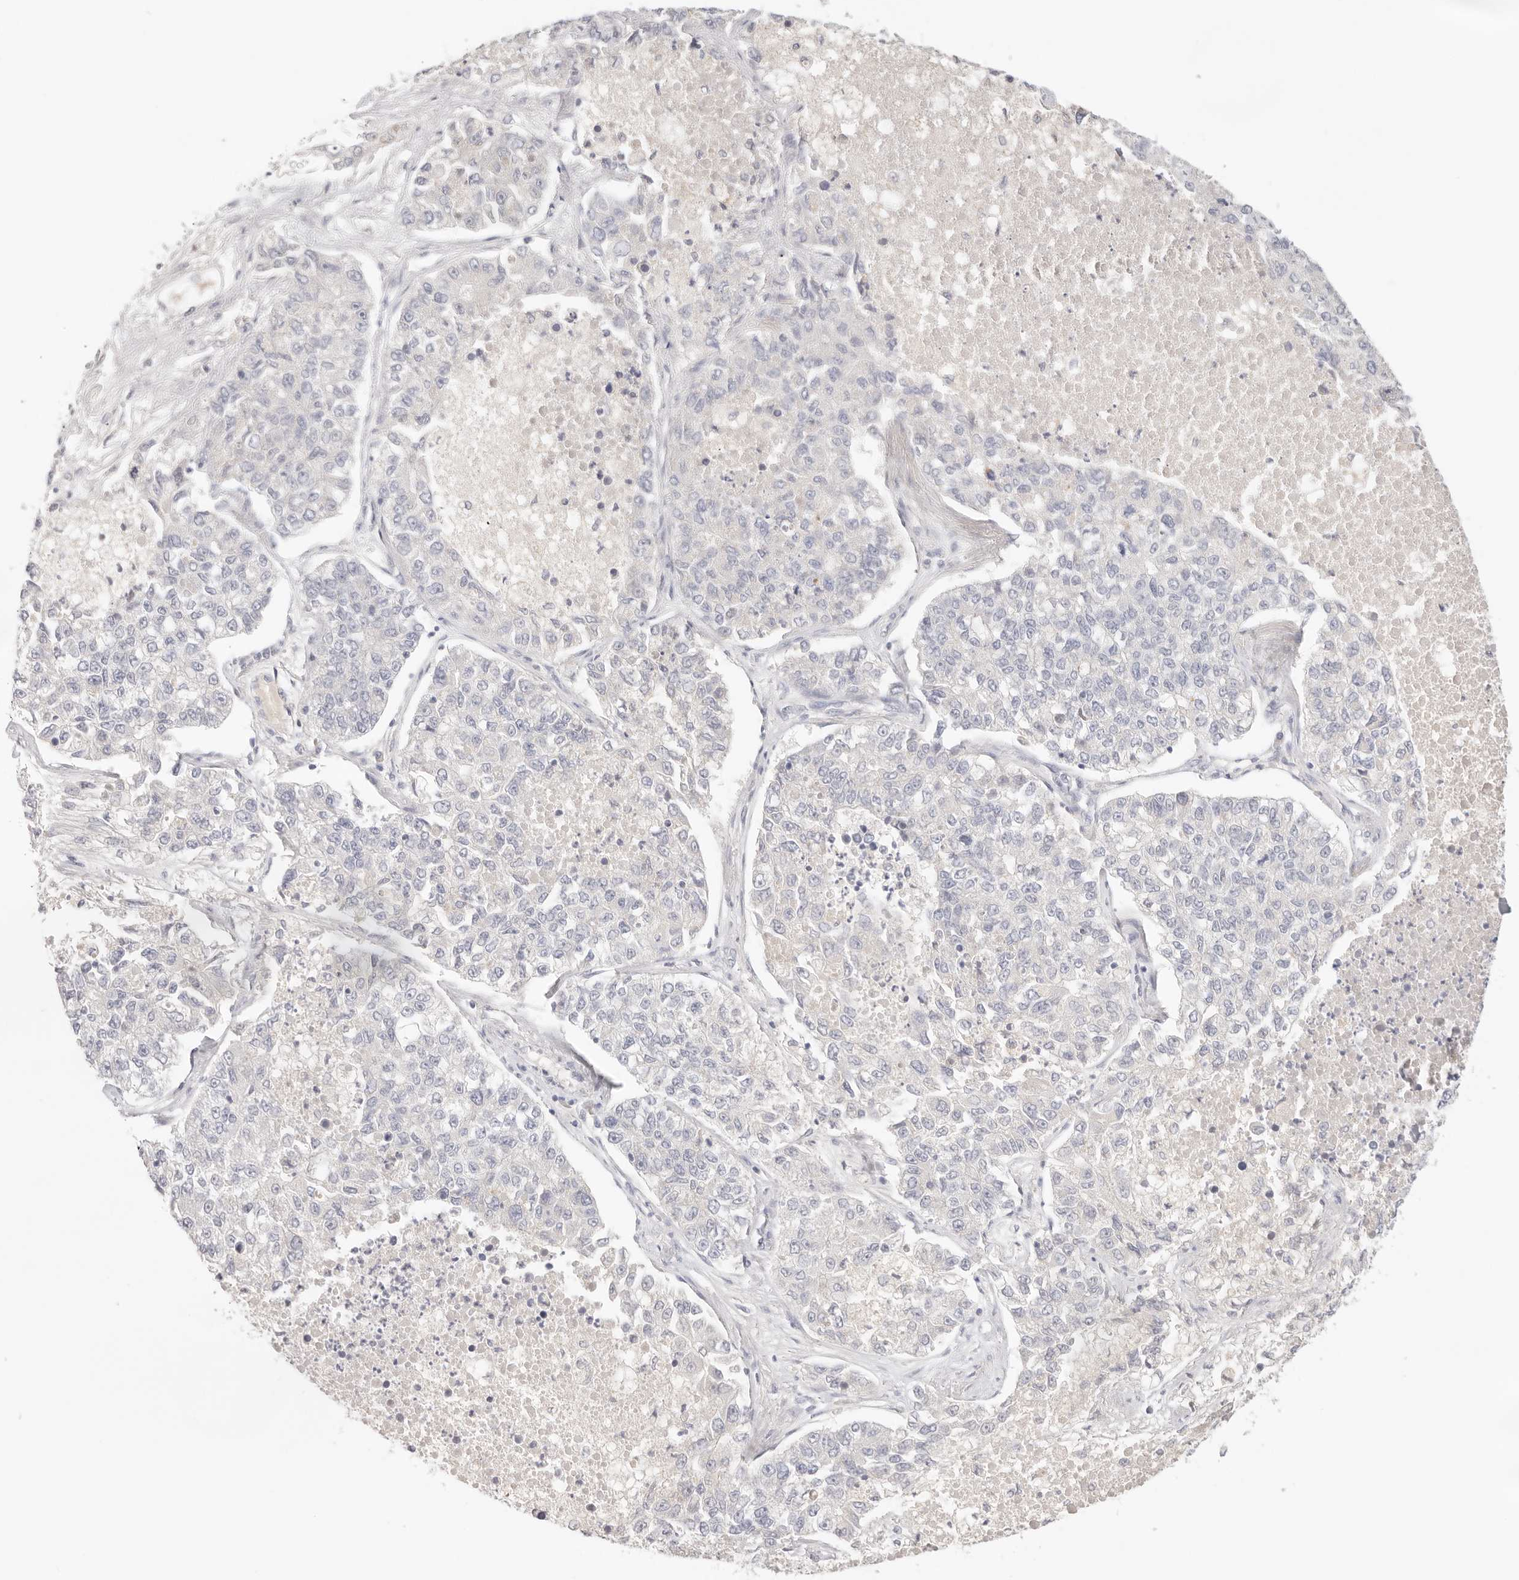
{"staining": {"intensity": "negative", "quantity": "none", "location": "none"}, "tissue": "lung cancer", "cell_type": "Tumor cells", "image_type": "cancer", "snomed": [{"axis": "morphology", "description": "Adenocarcinoma, NOS"}, {"axis": "topography", "description": "Lung"}], "caption": "Tumor cells are negative for protein expression in human lung cancer (adenocarcinoma). The staining was performed using DAB to visualize the protein expression in brown, while the nuclei were stained in blue with hematoxylin (Magnification: 20x).", "gene": "SPHK1", "patient": {"sex": "male", "age": 49}}